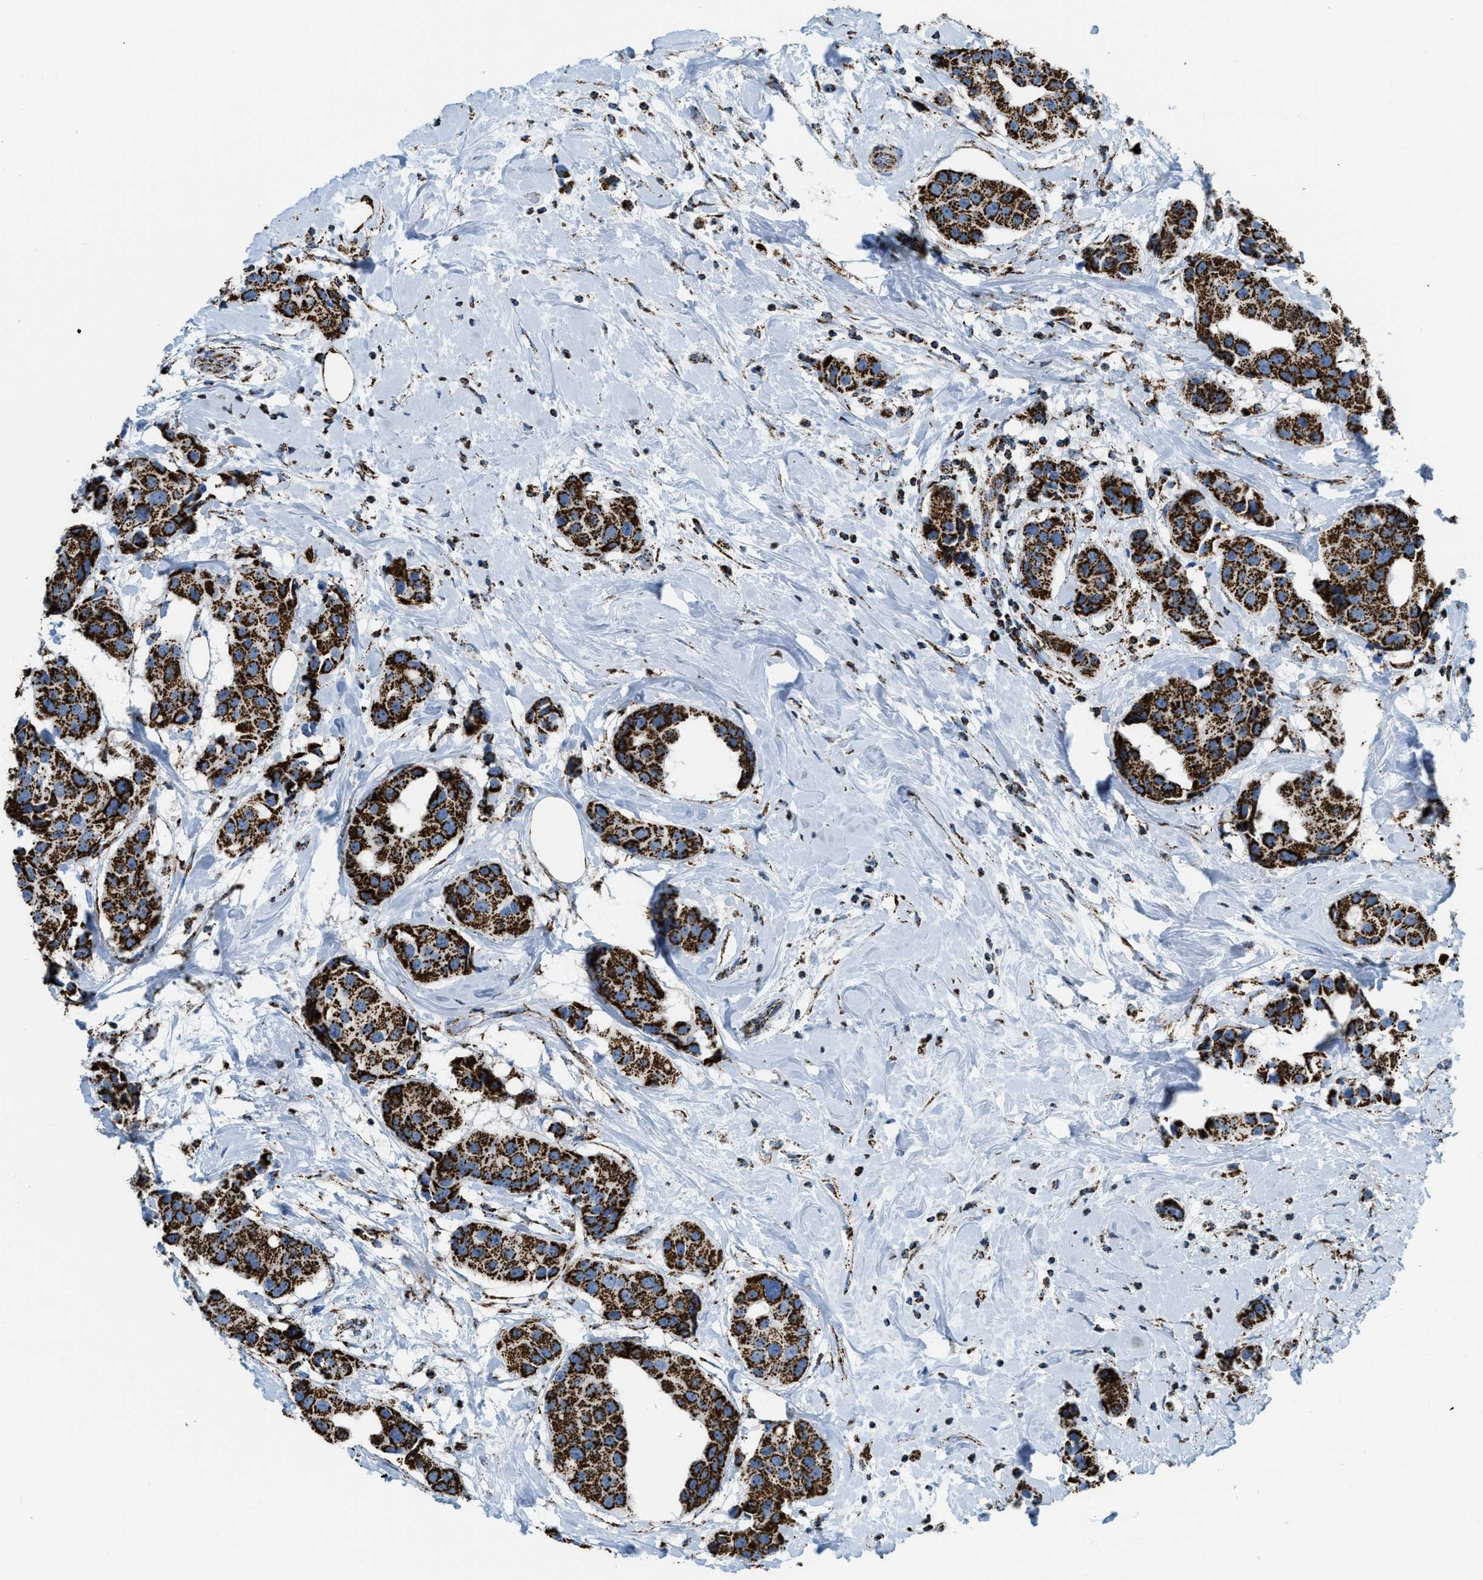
{"staining": {"intensity": "strong", "quantity": ">75%", "location": "cytoplasmic/membranous"}, "tissue": "breast cancer", "cell_type": "Tumor cells", "image_type": "cancer", "snomed": [{"axis": "morphology", "description": "Normal tissue, NOS"}, {"axis": "morphology", "description": "Duct carcinoma"}, {"axis": "topography", "description": "Breast"}], "caption": "Protein staining of invasive ductal carcinoma (breast) tissue shows strong cytoplasmic/membranous positivity in about >75% of tumor cells.", "gene": "ETFB", "patient": {"sex": "female", "age": 39}}